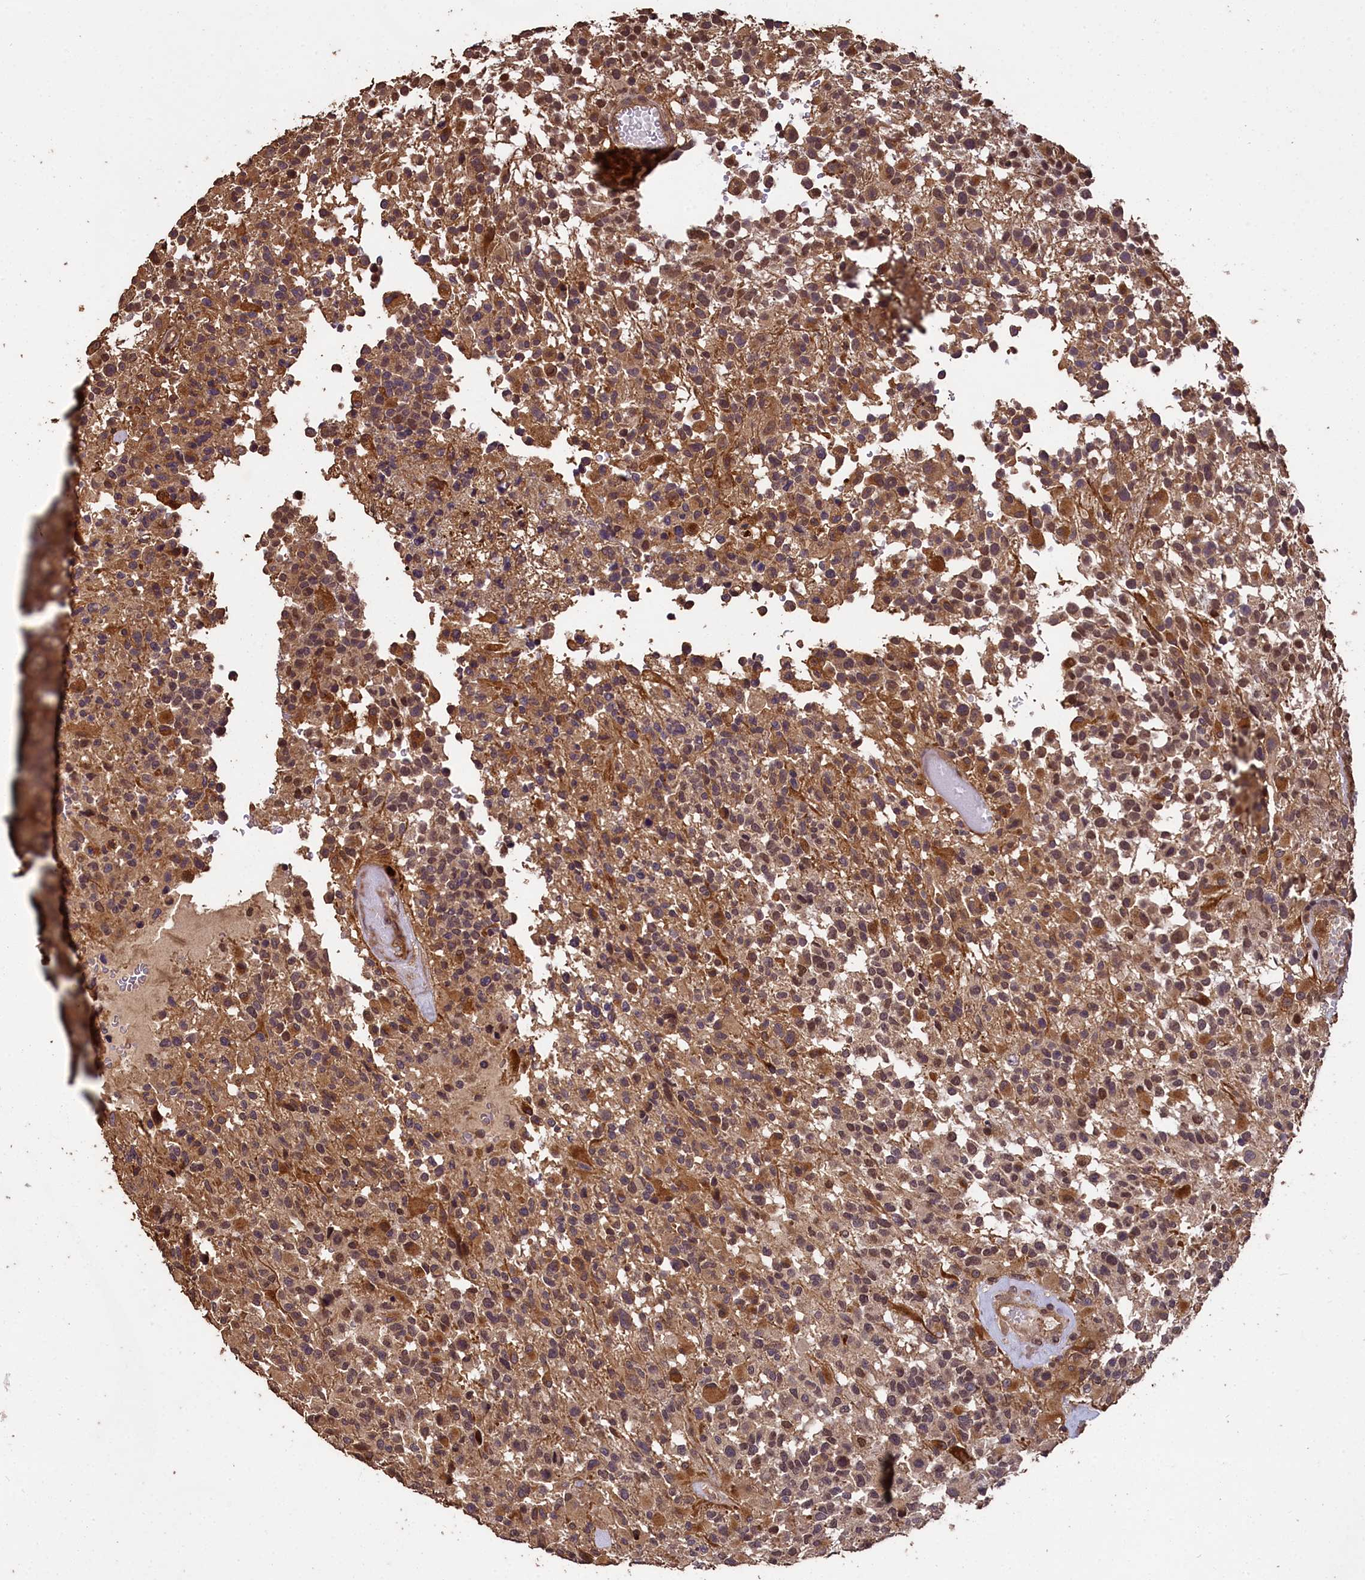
{"staining": {"intensity": "moderate", "quantity": "25%-75%", "location": "cytoplasmic/membranous,nuclear"}, "tissue": "glioma", "cell_type": "Tumor cells", "image_type": "cancer", "snomed": [{"axis": "morphology", "description": "Glioma, malignant, High grade"}, {"axis": "morphology", "description": "Glioblastoma, NOS"}, {"axis": "topography", "description": "Brain"}], "caption": "A brown stain shows moderate cytoplasmic/membranous and nuclear staining of a protein in human high-grade glioma (malignant) tumor cells. The staining is performed using DAB (3,3'-diaminobenzidine) brown chromogen to label protein expression. The nuclei are counter-stained blue using hematoxylin.", "gene": "CHD9", "patient": {"sex": "male", "age": 60}}